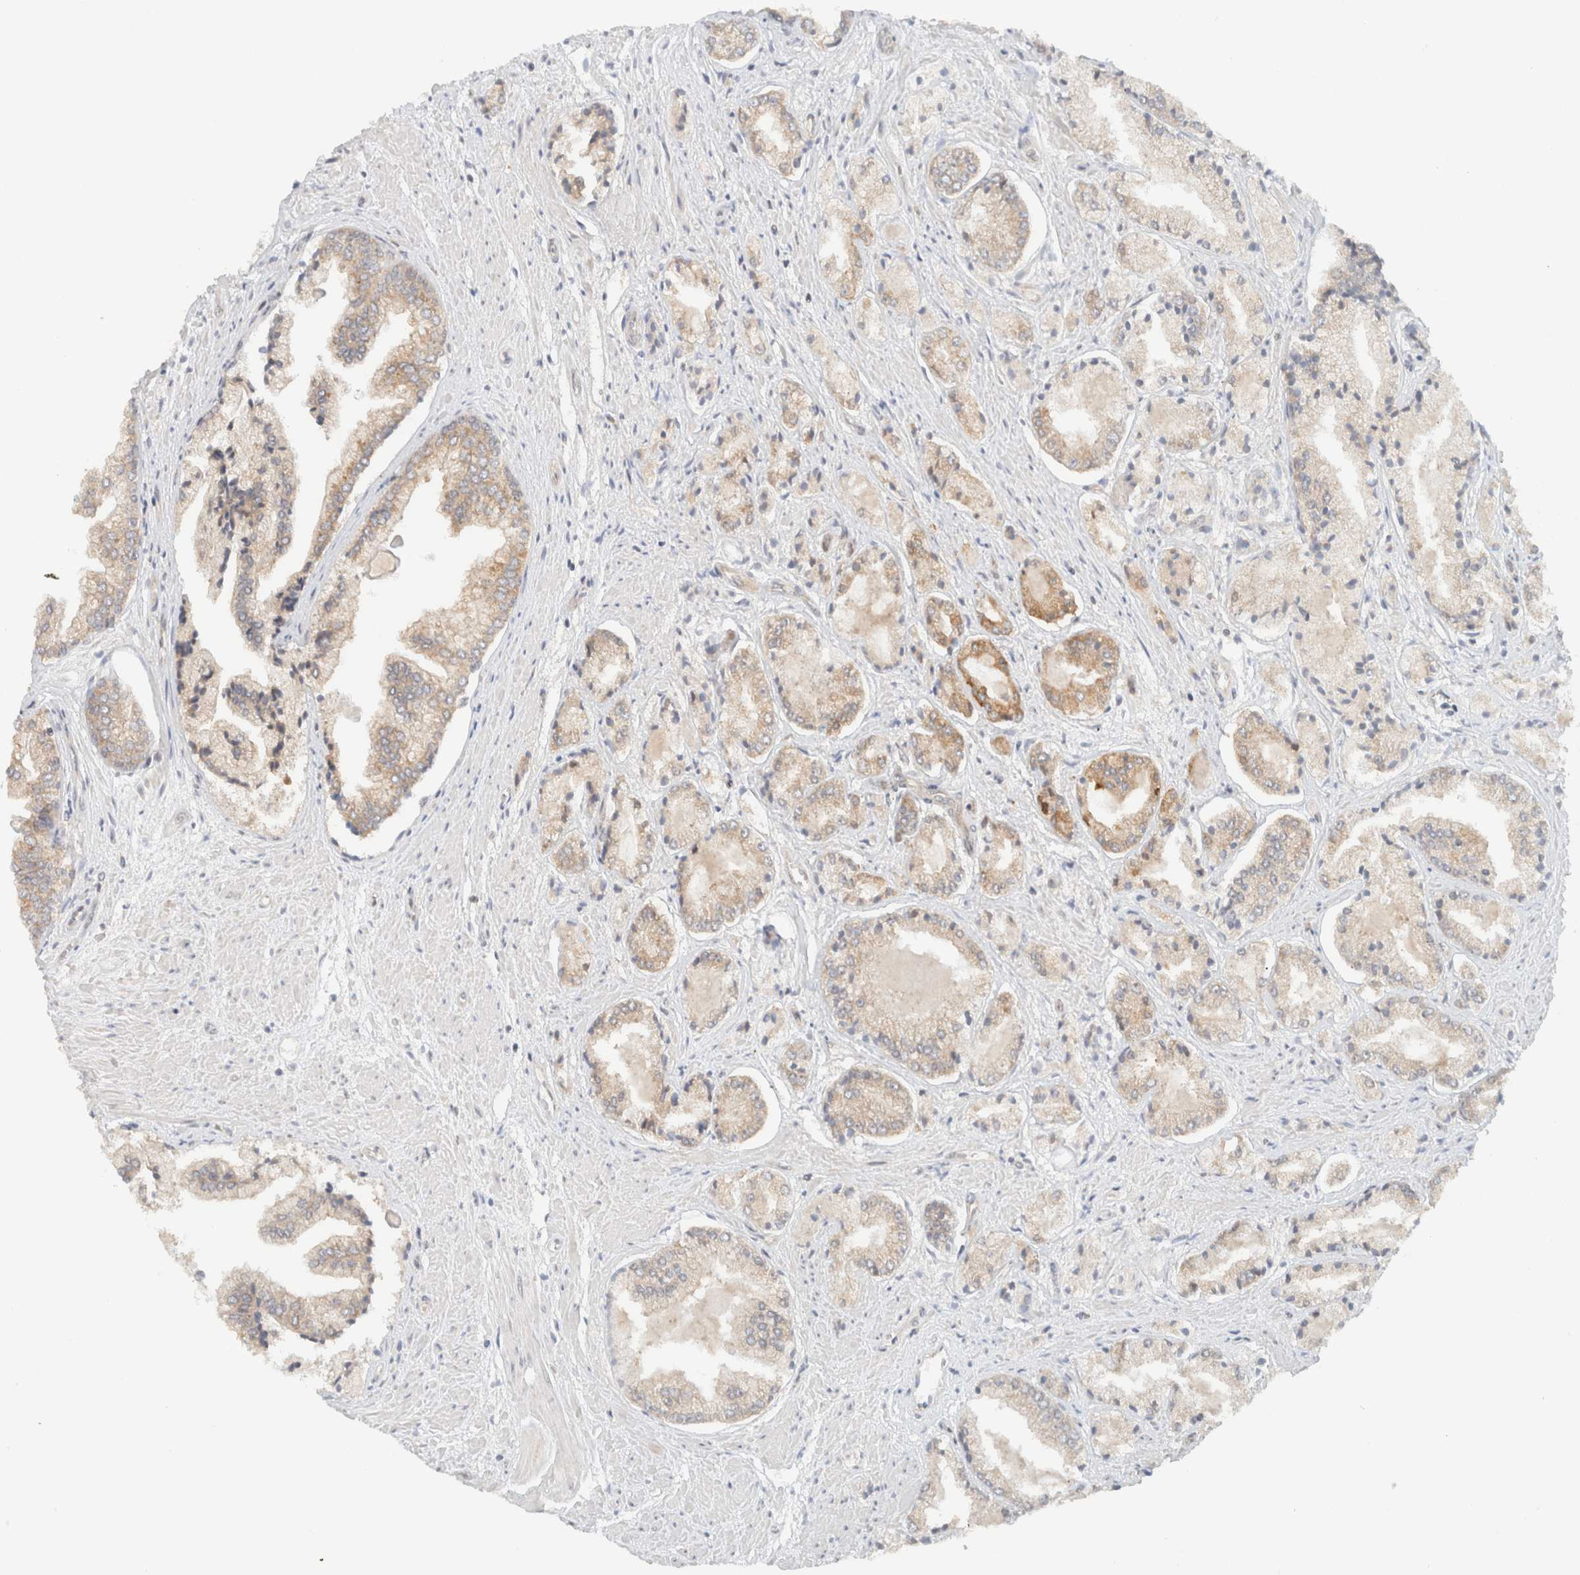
{"staining": {"intensity": "weak", "quantity": "25%-75%", "location": "cytoplasmic/membranous"}, "tissue": "prostate cancer", "cell_type": "Tumor cells", "image_type": "cancer", "snomed": [{"axis": "morphology", "description": "Adenocarcinoma, Low grade"}, {"axis": "topography", "description": "Prostate"}], "caption": "A high-resolution micrograph shows immunohistochemistry (IHC) staining of low-grade adenocarcinoma (prostate), which exhibits weak cytoplasmic/membranous positivity in about 25%-75% of tumor cells.", "gene": "ARFGEF2", "patient": {"sex": "male", "age": 52}}